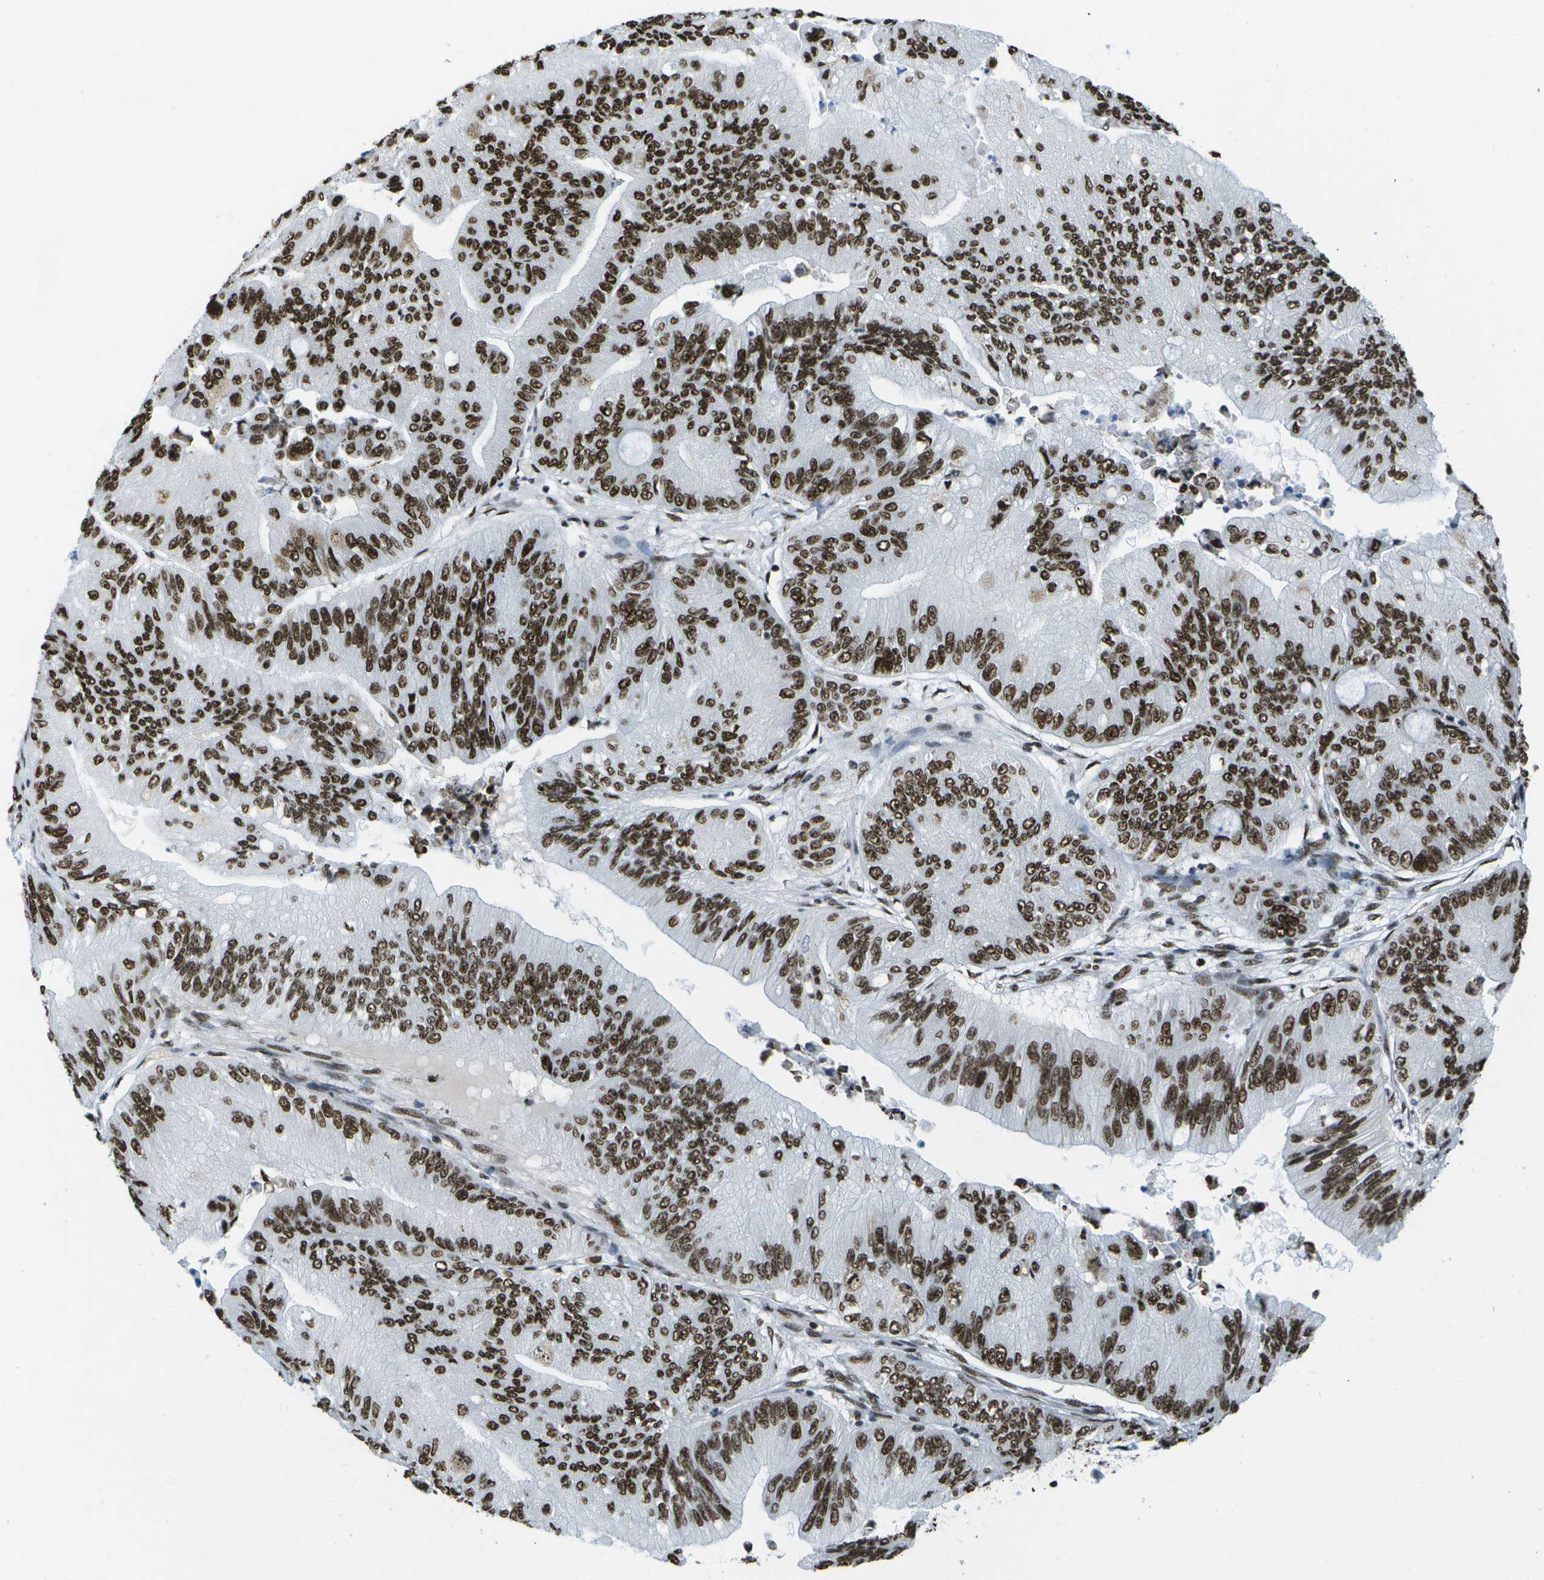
{"staining": {"intensity": "strong", "quantity": ">75%", "location": "nuclear"}, "tissue": "ovarian cancer", "cell_type": "Tumor cells", "image_type": "cancer", "snomed": [{"axis": "morphology", "description": "Cystadenocarcinoma, mucinous, NOS"}, {"axis": "topography", "description": "Ovary"}], "caption": "About >75% of tumor cells in ovarian mucinous cystadenocarcinoma reveal strong nuclear protein staining as visualized by brown immunohistochemical staining.", "gene": "NSRP1", "patient": {"sex": "female", "age": 61}}